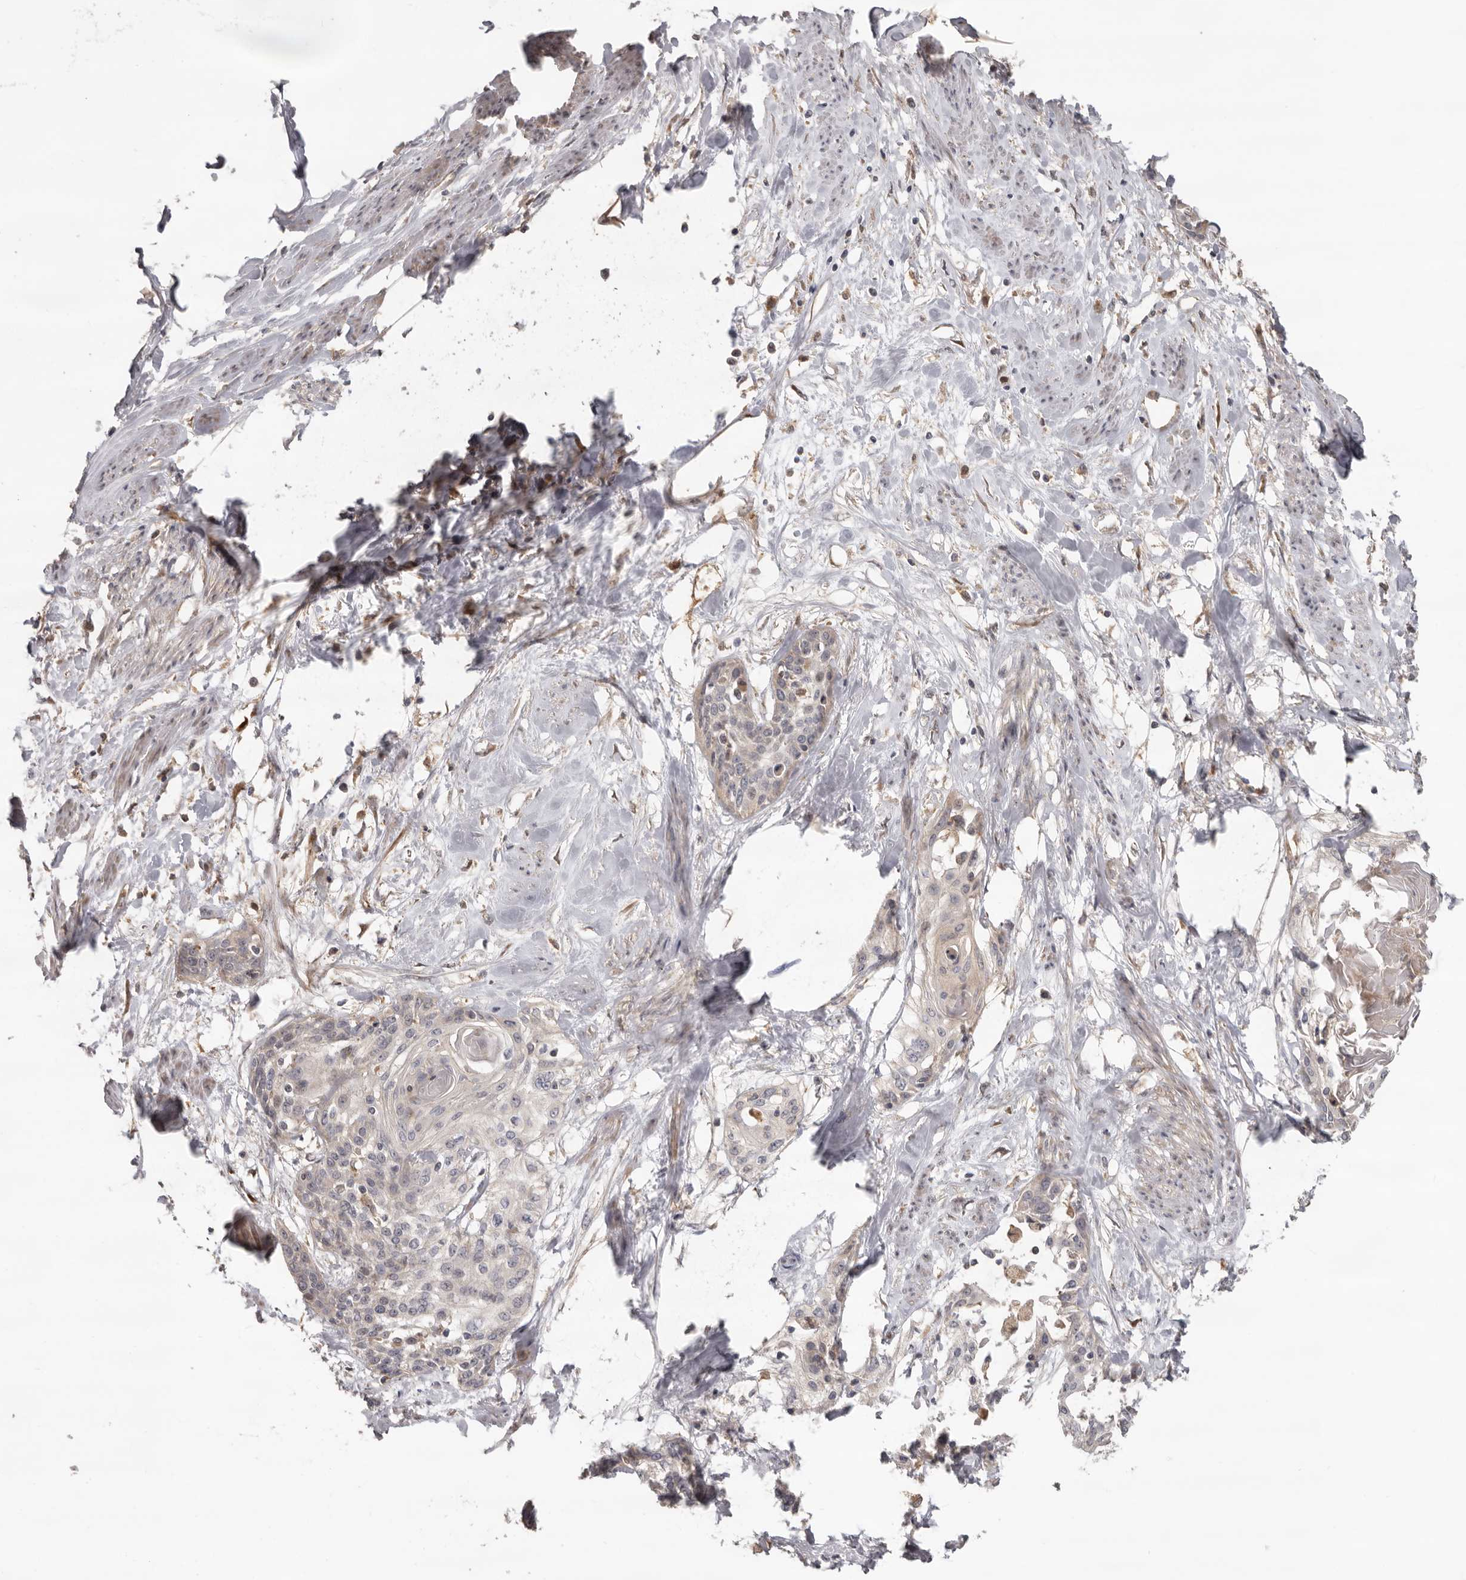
{"staining": {"intensity": "negative", "quantity": "none", "location": "none"}, "tissue": "cervical cancer", "cell_type": "Tumor cells", "image_type": "cancer", "snomed": [{"axis": "morphology", "description": "Squamous cell carcinoma, NOS"}, {"axis": "topography", "description": "Cervix"}], "caption": "DAB (3,3'-diaminobenzidine) immunohistochemical staining of human cervical squamous cell carcinoma shows no significant staining in tumor cells.", "gene": "HINT3", "patient": {"sex": "female", "age": 57}}